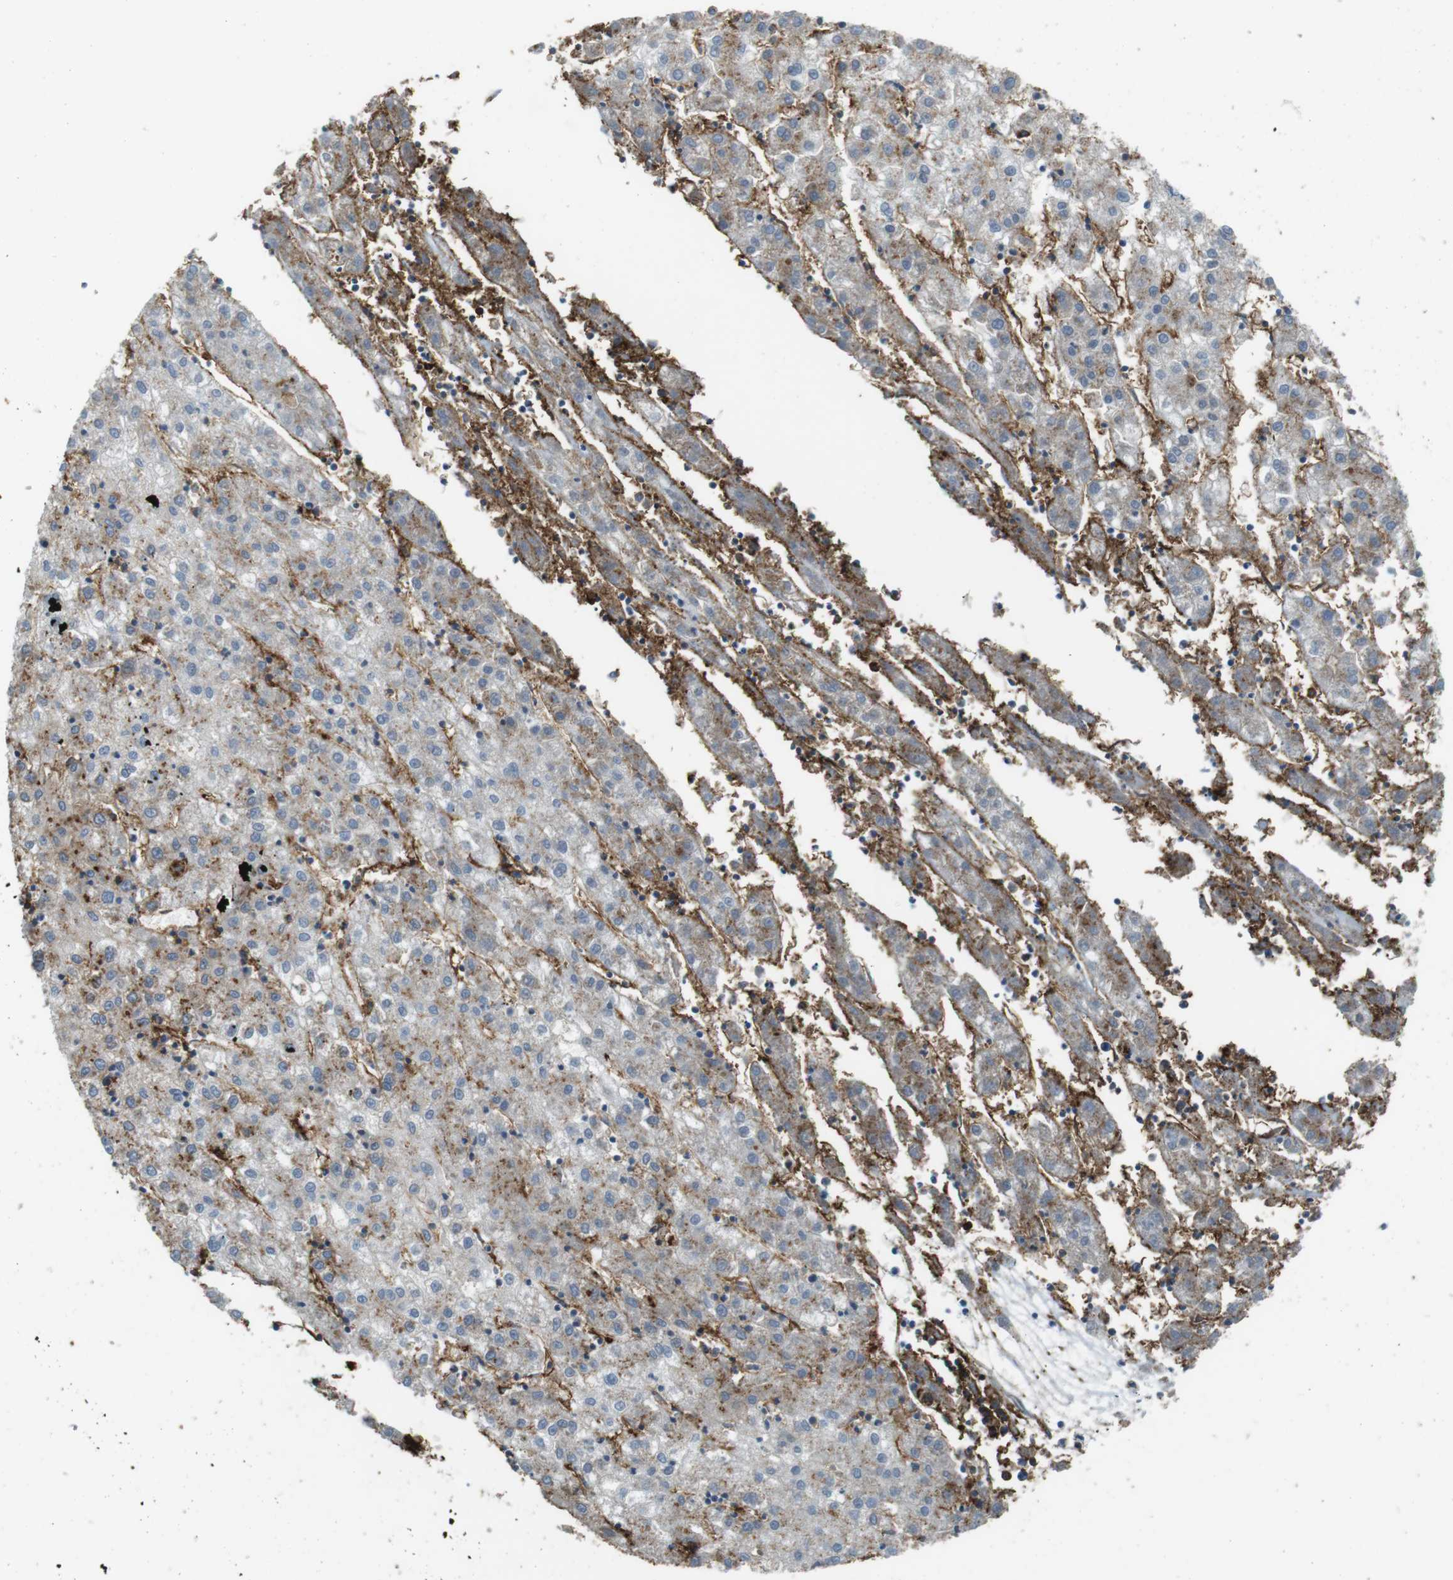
{"staining": {"intensity": "weak", "quantity": "<25%", "location": "cytoplasmic/membranous"}, "tissue": "liver cancer", "cell_type": "Tumor cells", "image_type": "cancer", "snomed": [{"axis": "morphology", "description": "Carcinoma, Hepatocellular, NOS"}, {"axis": "topography", "description": "Liver"}], "caption": "DAB (3,3'-diaminobenzidine) immunohistochemical staining of human liver hepatocellular carcinoma reveals no significant positivity in tumor cells.", "gene": "HLA-DRA", "patient": {"sex": "male", "age": 72}}